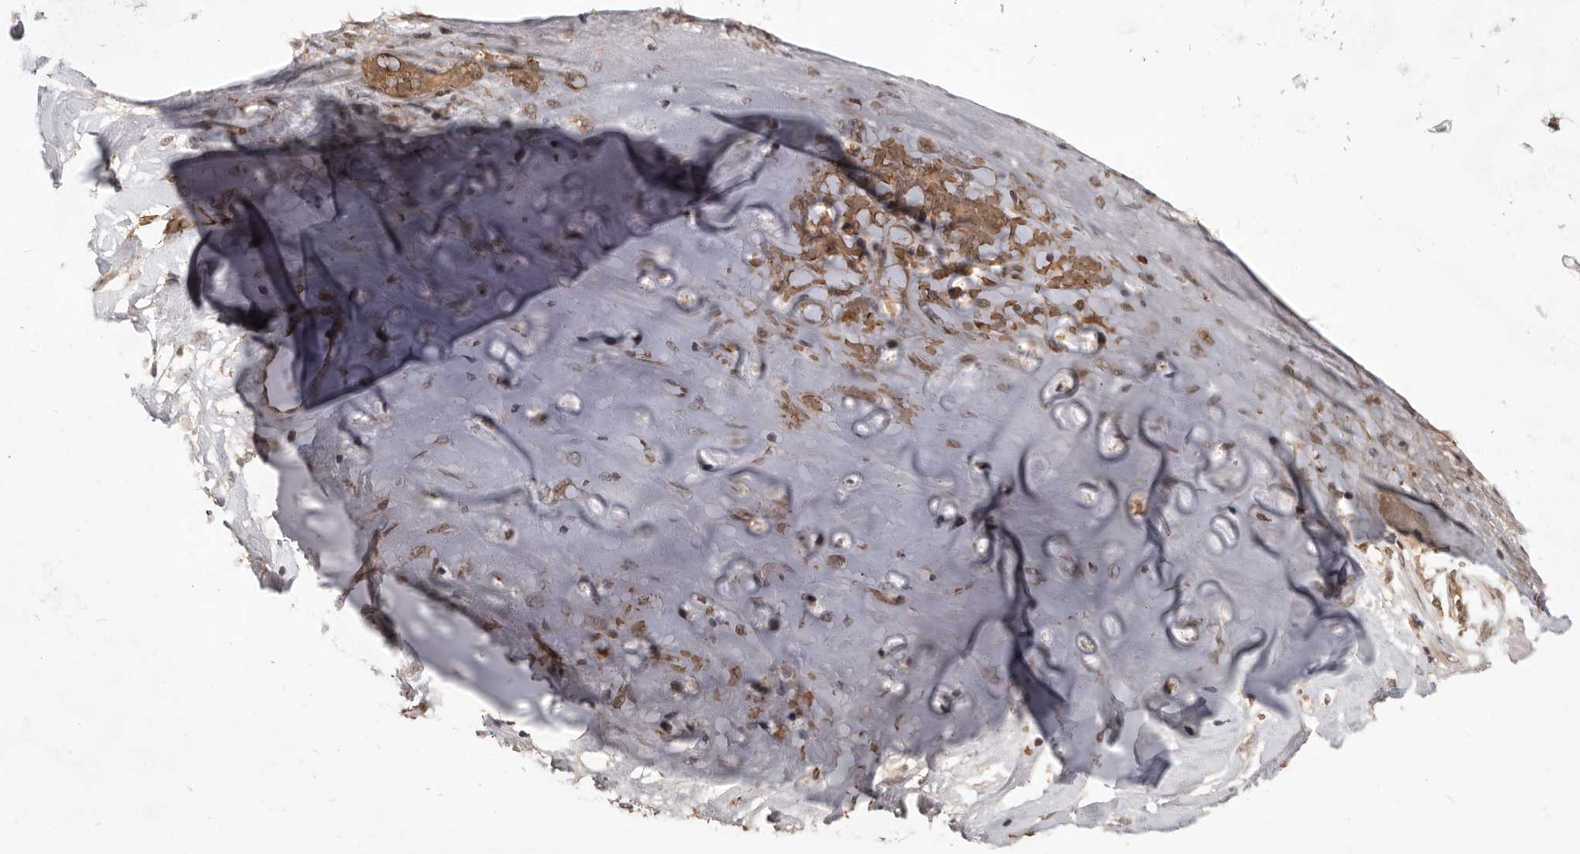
{"staining": {"intensity": "moderate", "quantity": ">75%", "location": "cytoplasmic/membranous"}, "tissue": "adipose tissue", "cell_type": "Adipocytes", "image_type": "normal", "snomed": [{"axis": "morphology", "description": "Normal tissue, NOS"}, {"axis": "morphology", "description": "Basal cell carcinoma"}, {"axis": "topography", "description": "Cartilage tissue"}, {"axis": "topography", "description": "Nasopharynx"}, {"axis": "topography", "description": "Oral tissue"}], "caption": "Immunohistochemistry (DAB (3,3'-diaminobenzidine)) staining of benign human adipose tissue reveals moderate cytoplasmic/membranous protein expression in approximately >75% of adipocytes.", "gene": "NCOA3", "patient": {"sex": "female", "age": 77}}